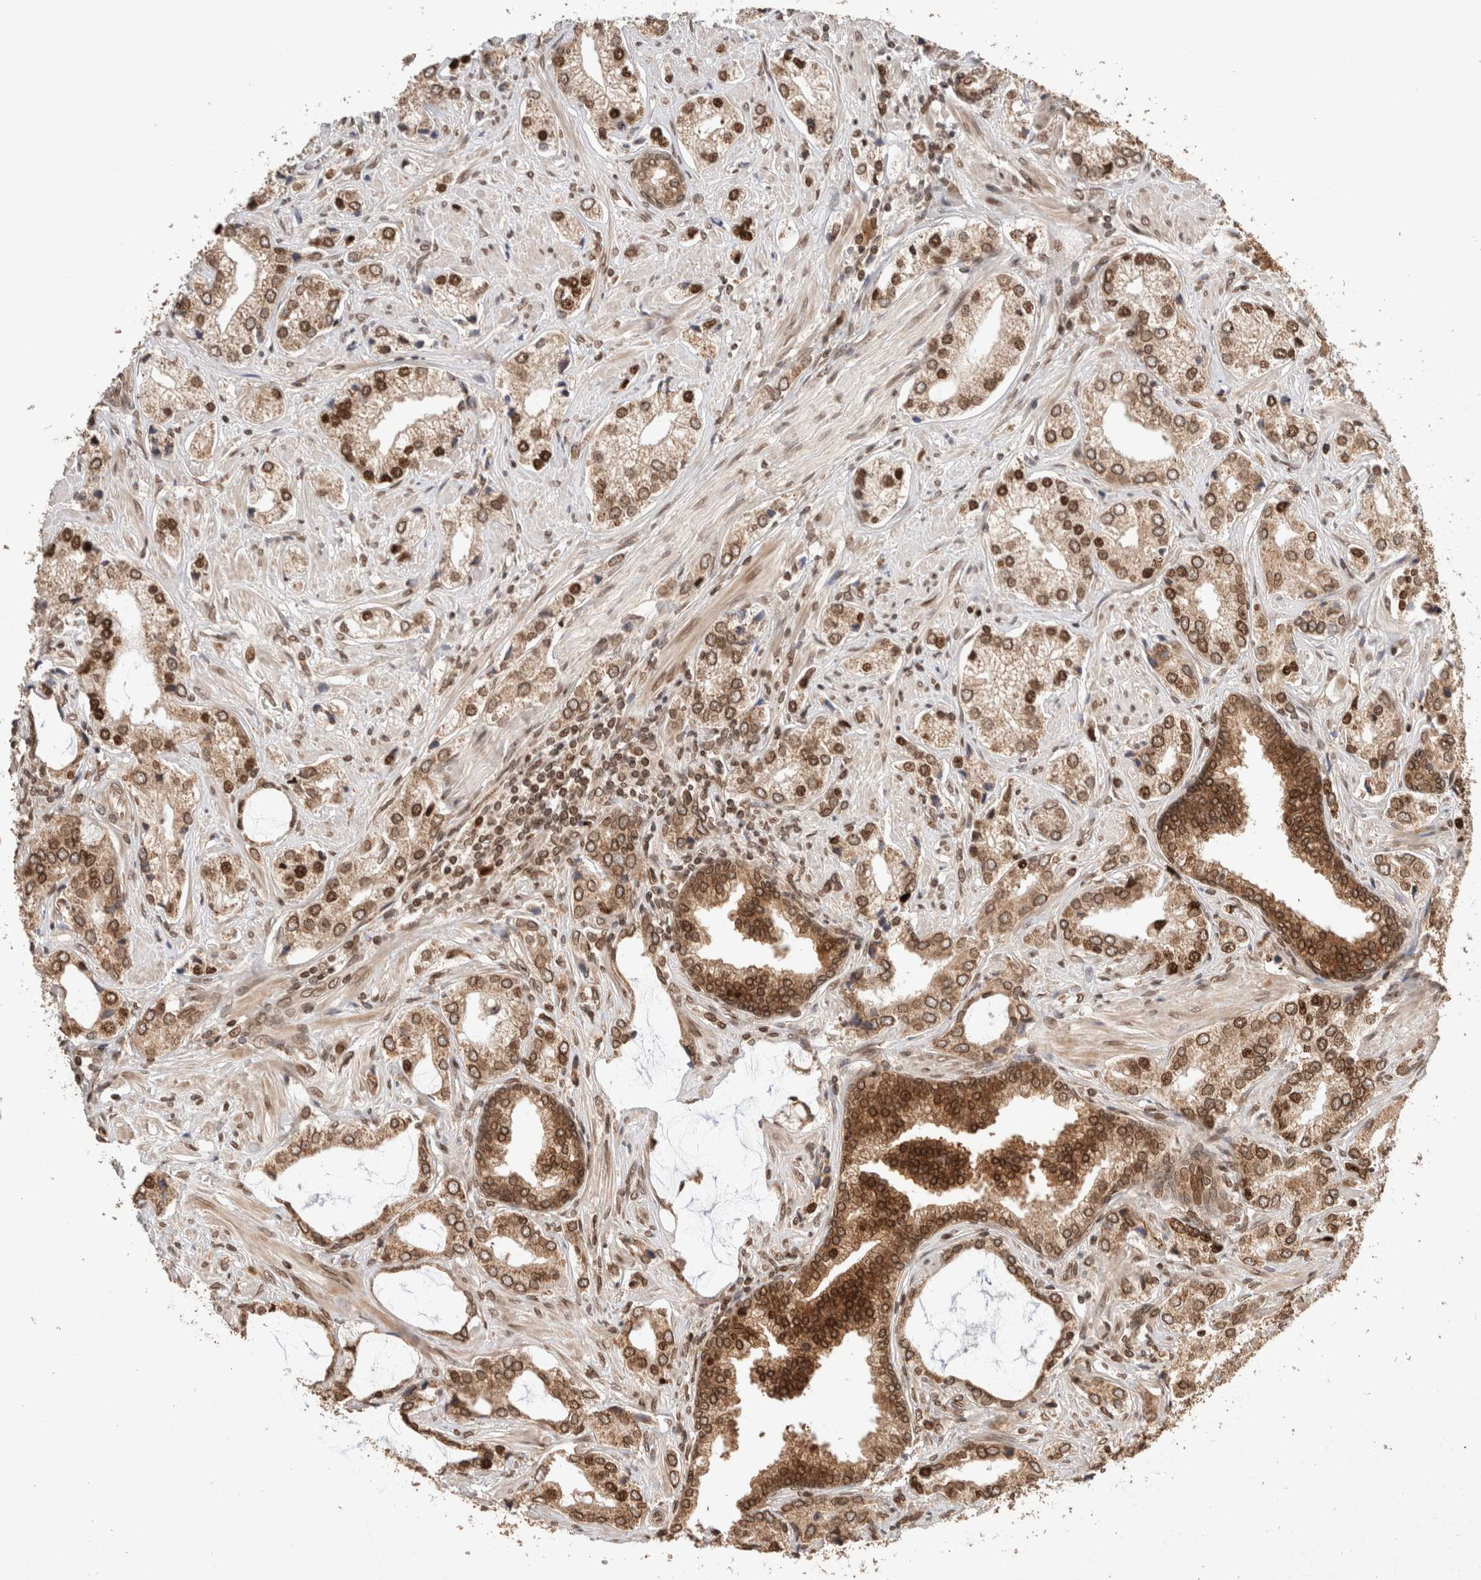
{"staining": {"intensity": "moderate", "quantity": ">75%", "location": "cytoplasmic/membranous,nuclear"}, "tissue": "prostate cancer", "cell_type": "Tumor cells", "image_type": "cancer", "snomed": [{"axis": "morphology", "description": "Adenocarcinoma, High grade"}, {"axis": "topography", "description": "Prostate"}], "caption": "Prostate adenocarcinoma (high-grade) was stained to show a protein in brown. There is medium levels of moderate cytoplasmic/membranous and nuclear positivity in approximately >75% of tumor cells. (DAB IHC, brown staining for protein, blue staining for nuclei).", "gene": "TPR", "patient": {"sex": "male", "age": 66}}